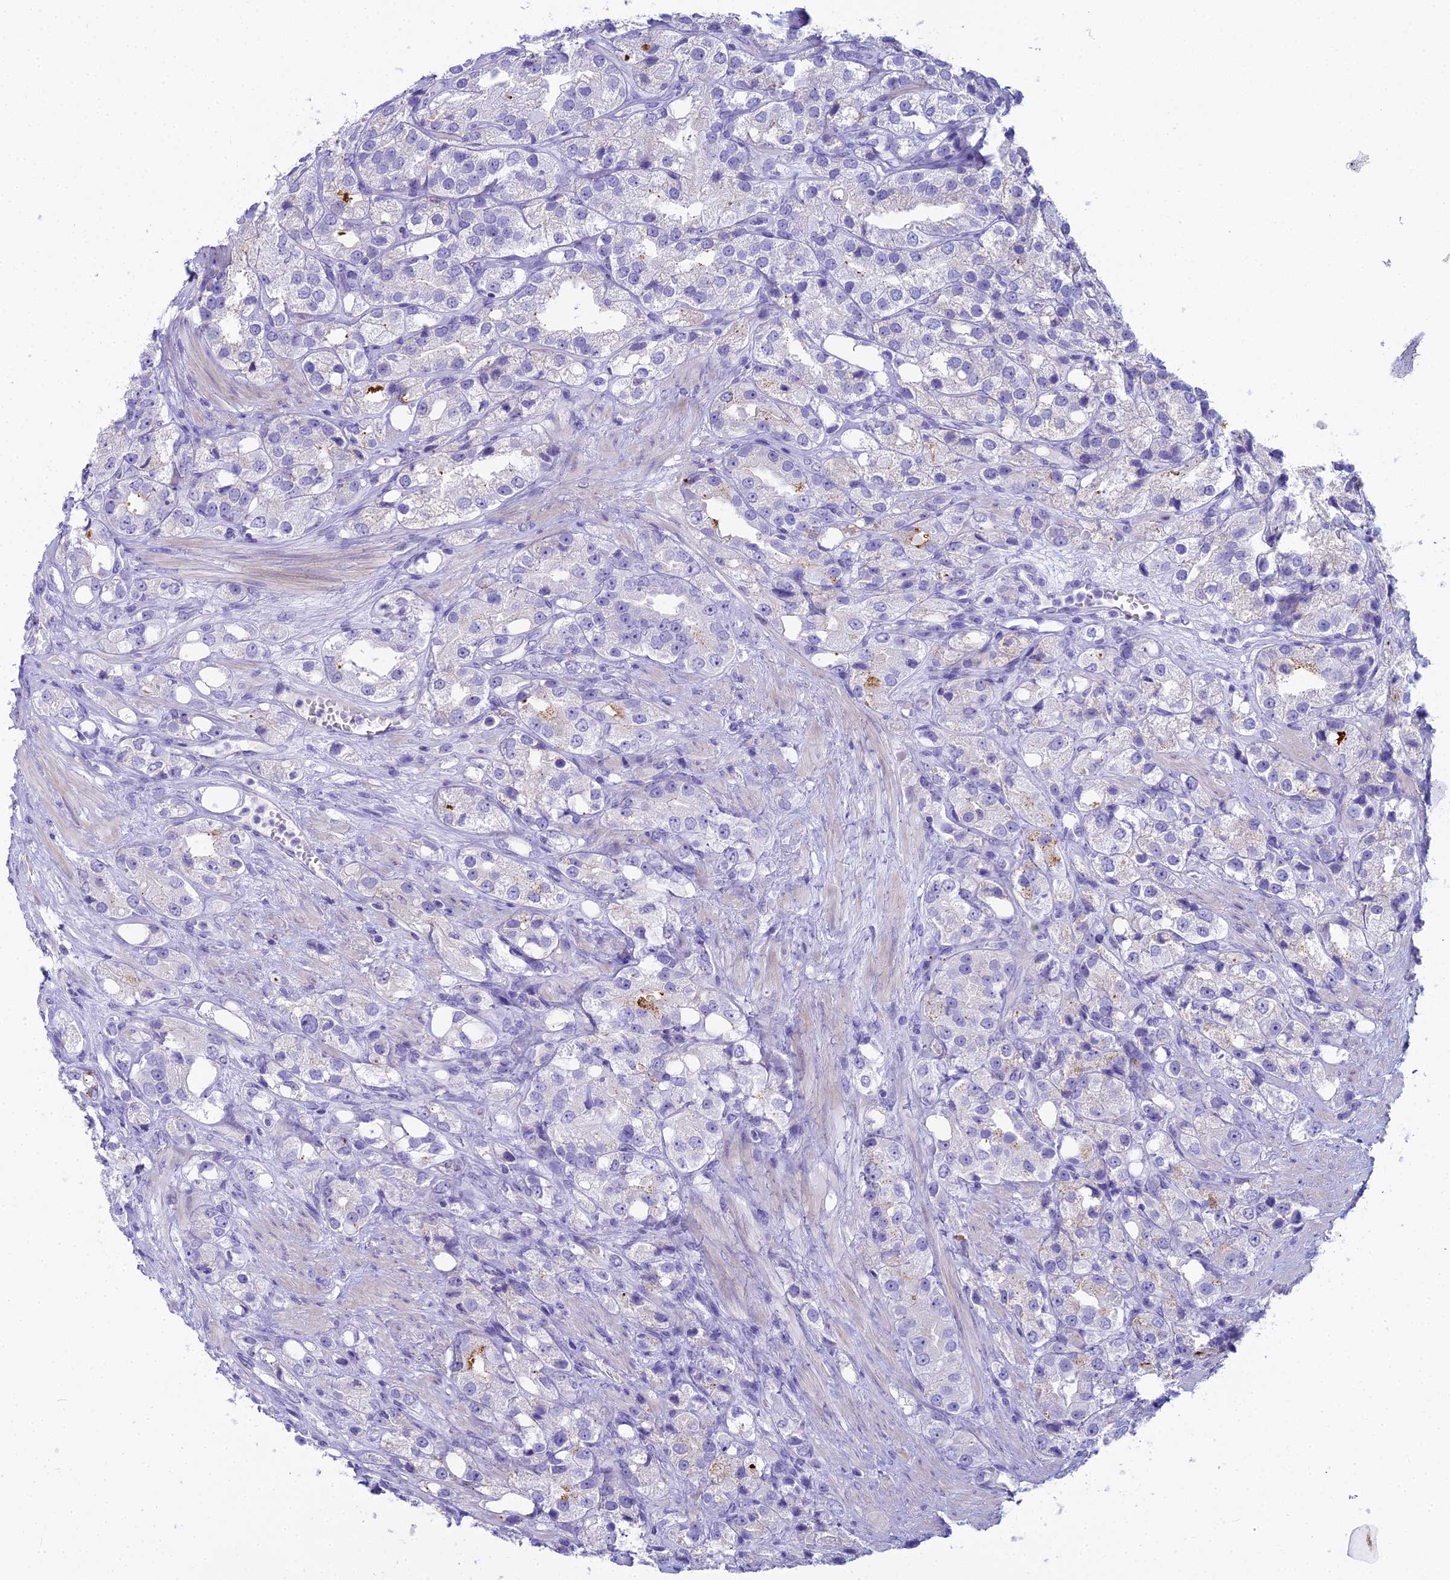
{"staining": {"intensity": "negative", "quantity": "none", "location": "none"}, "tissue": "prostate cancer", "cell_type": "Tumor cells", "image_type": "cancer", "snomed": [{"axis": "morphology", "description": "Adenocarcinoma, NOS"}, {"axis": "topography", "description": "Prostate"}], "caption": "Protein analysis of adenocarcinoma (prostate) demonstrates no significant expression in tumor cells. (Brightfield microscopy of DAB immunohistochemistry at high magnification).", "gene": "UNC80", "patient": {"sex": "male", "age": 79}}